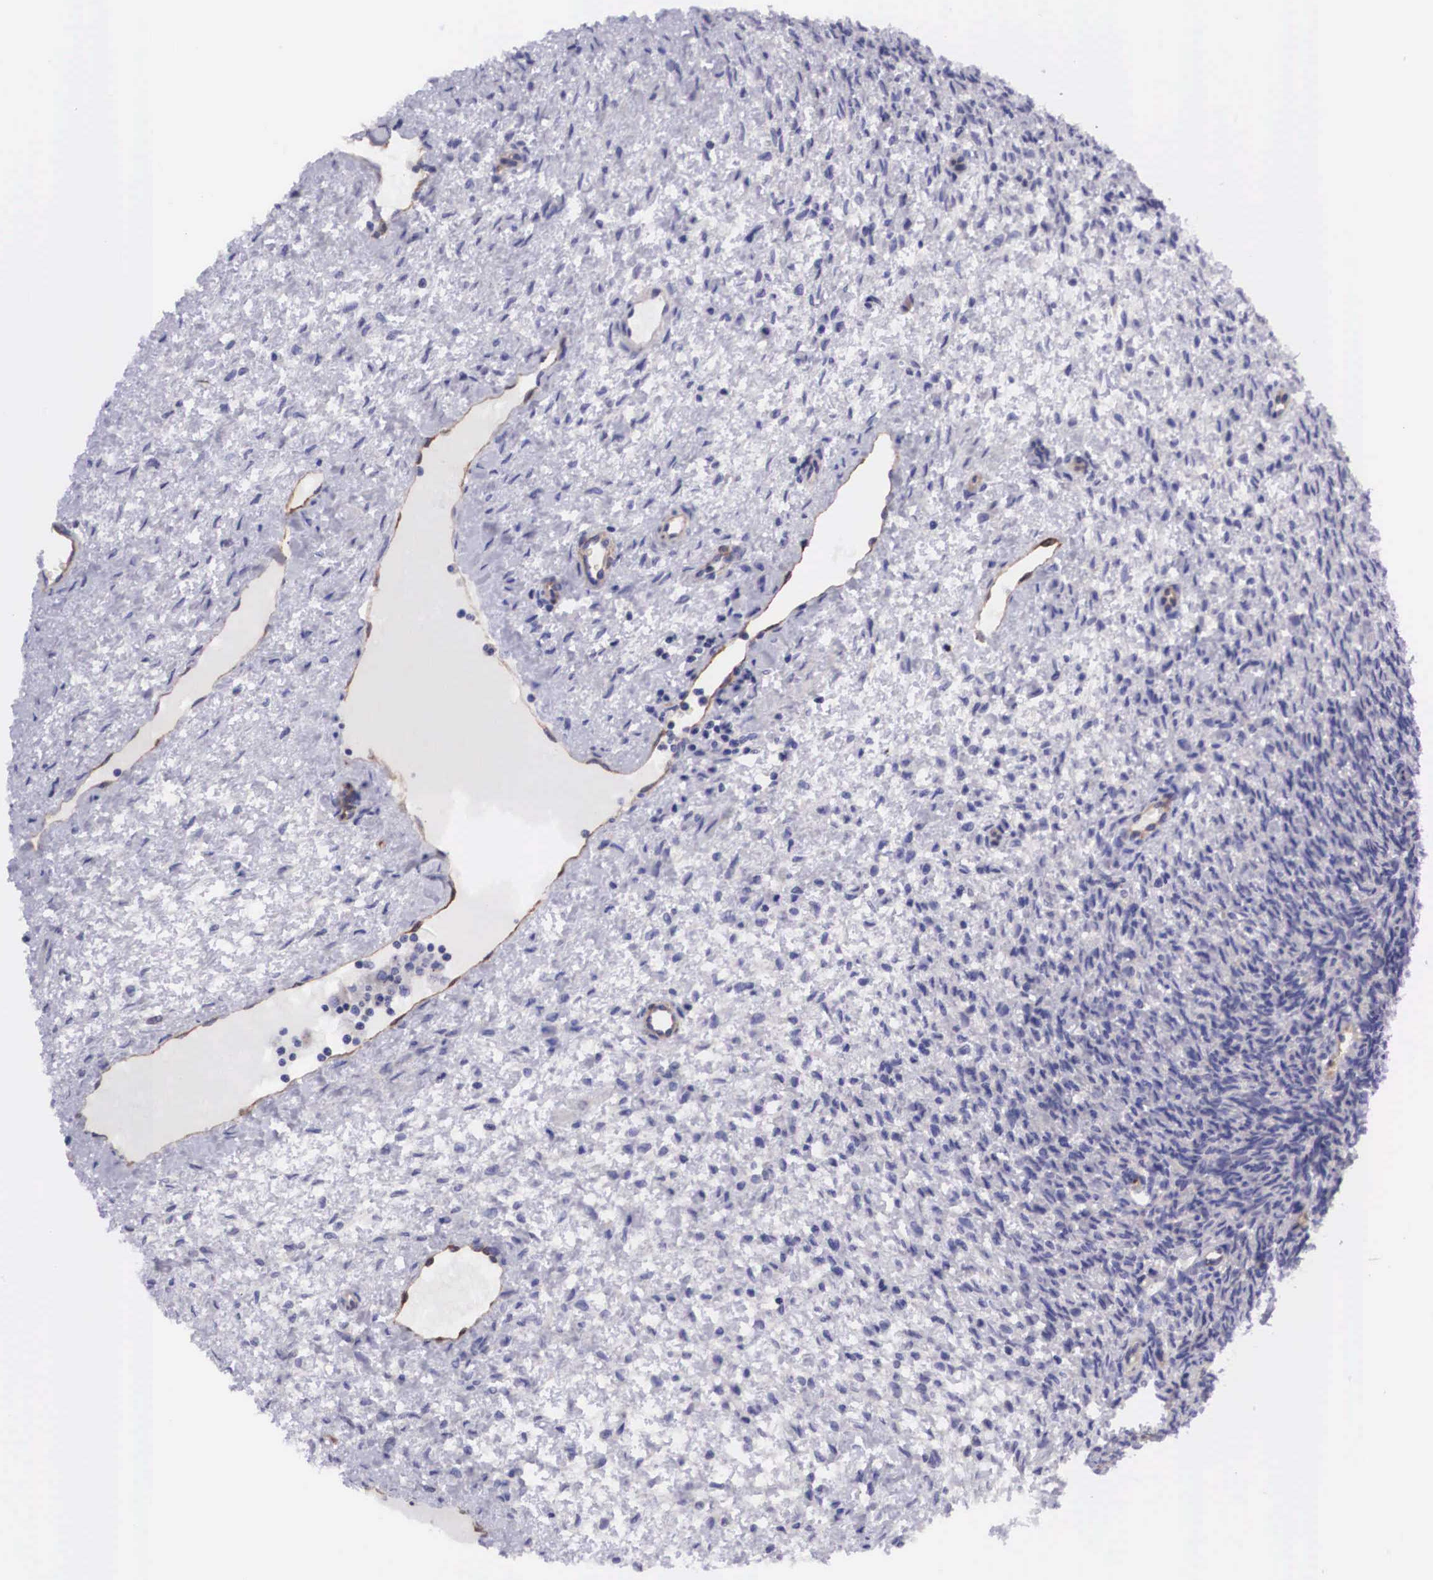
{"staining": {"intensity": "negative", "quantity": "none", "location": "none"}, "tissue": "ovary", "cell_type": "Ovarian stroma cells", "image_type": "normal", "snomed": [{"axis": "morphology", "description": "Normal tissue, NOS"}, {"axis": "topography", "description": "Ovary"}], "caption": "Ovary stained for a protein using IHC displays no positivity ovarian stroma cells.", "gene": "BCAR1", "patient": {"sex": "female", "age": 32}}